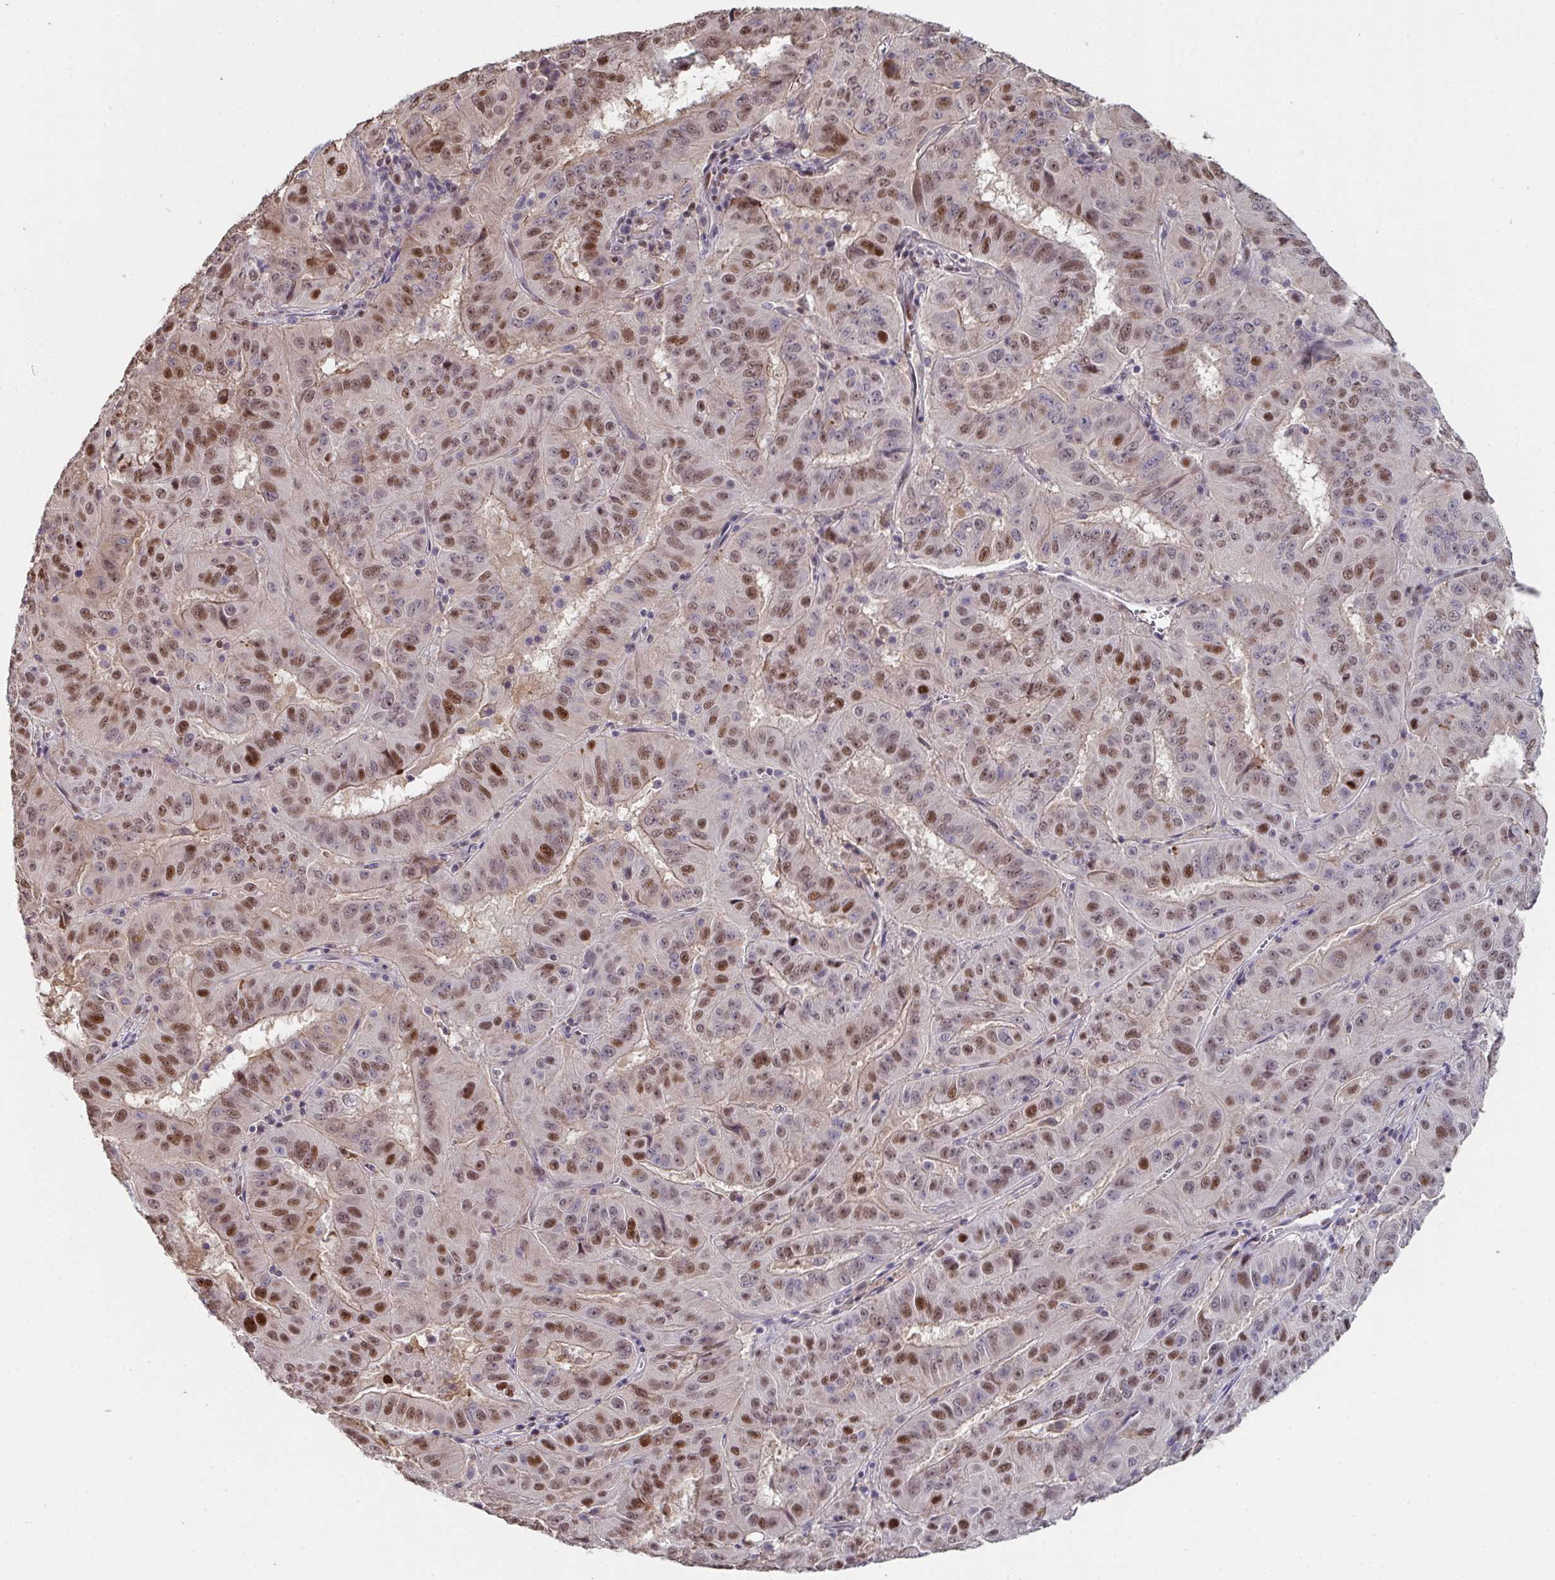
{"staining": {"intensity": "moderate", "quantity": ">75%", "location": "cytoplasmic/membranous,nuclear"}, "tissue": "pancreatic cancer", "cell_type": "Tumor cells", "image_type": "cancer", "snomed": [{"axis": "morphology", "description": "Adenocarcinoma, NOS"}, {"axis": "topography", "description": "Pancreas"}], "caption": "Pancreatic cancer stained for a protein shows moderate cytoplasmic/membranous and nuclear positivity in tumor cells.", "gene": "ACD", "patient": {"sex": "male", "age": 63}}